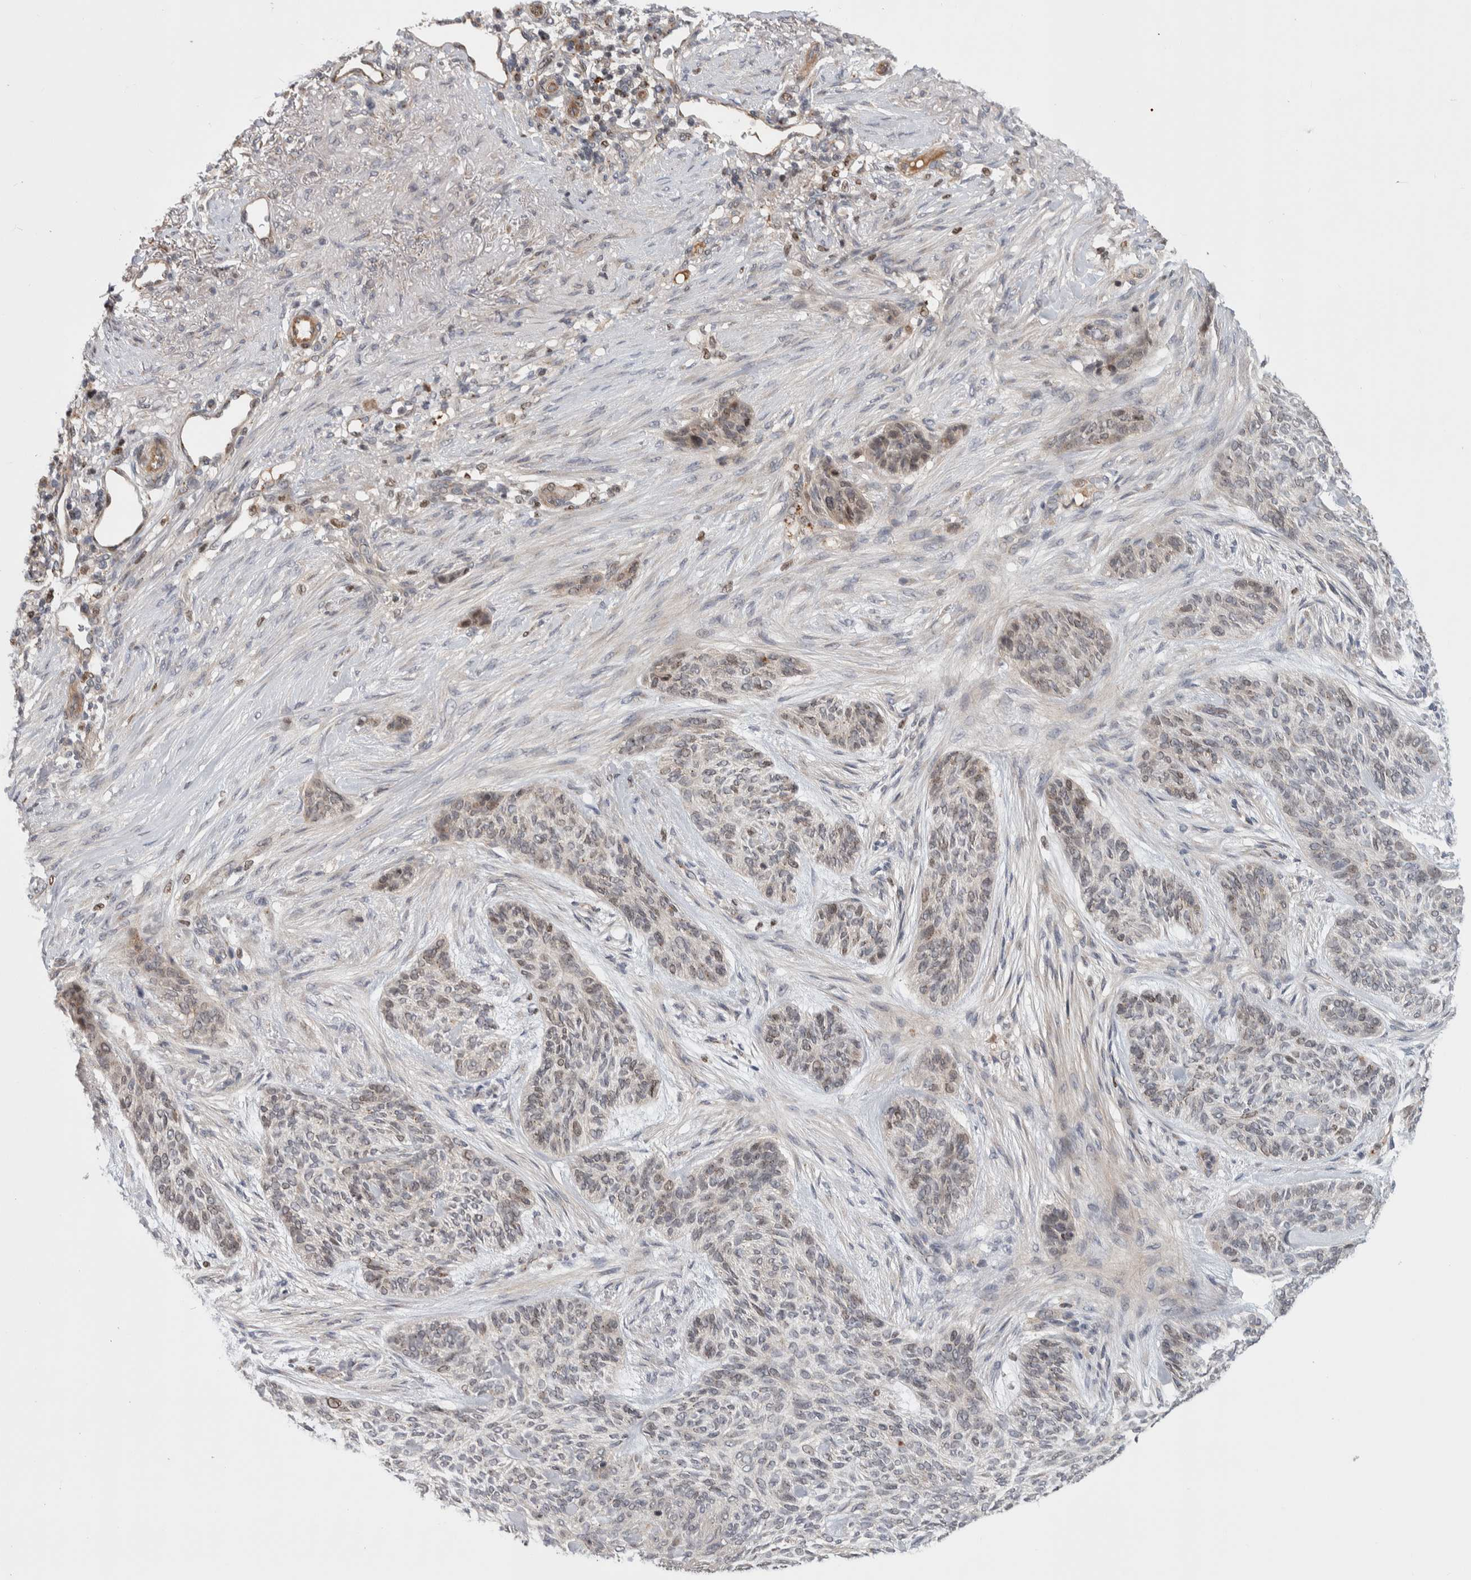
{"staining": {"intensity": "weak", "quantity": "<25%", "location": "nuclear"}, "tissue": "skin cancer", "cell_type": "Tumor cells", "image_type": "cancer", "snomed": [{"axis": "morphology", "description": "Basal cell carcinoma"}, {"axis": "topography", "description": "Skin"}], "caption": "Tumor cells show no significant positivity in basal cell carcinoma (skin).", "gene": "MSL1", "patient": {"sex": "male", "age": 55}}